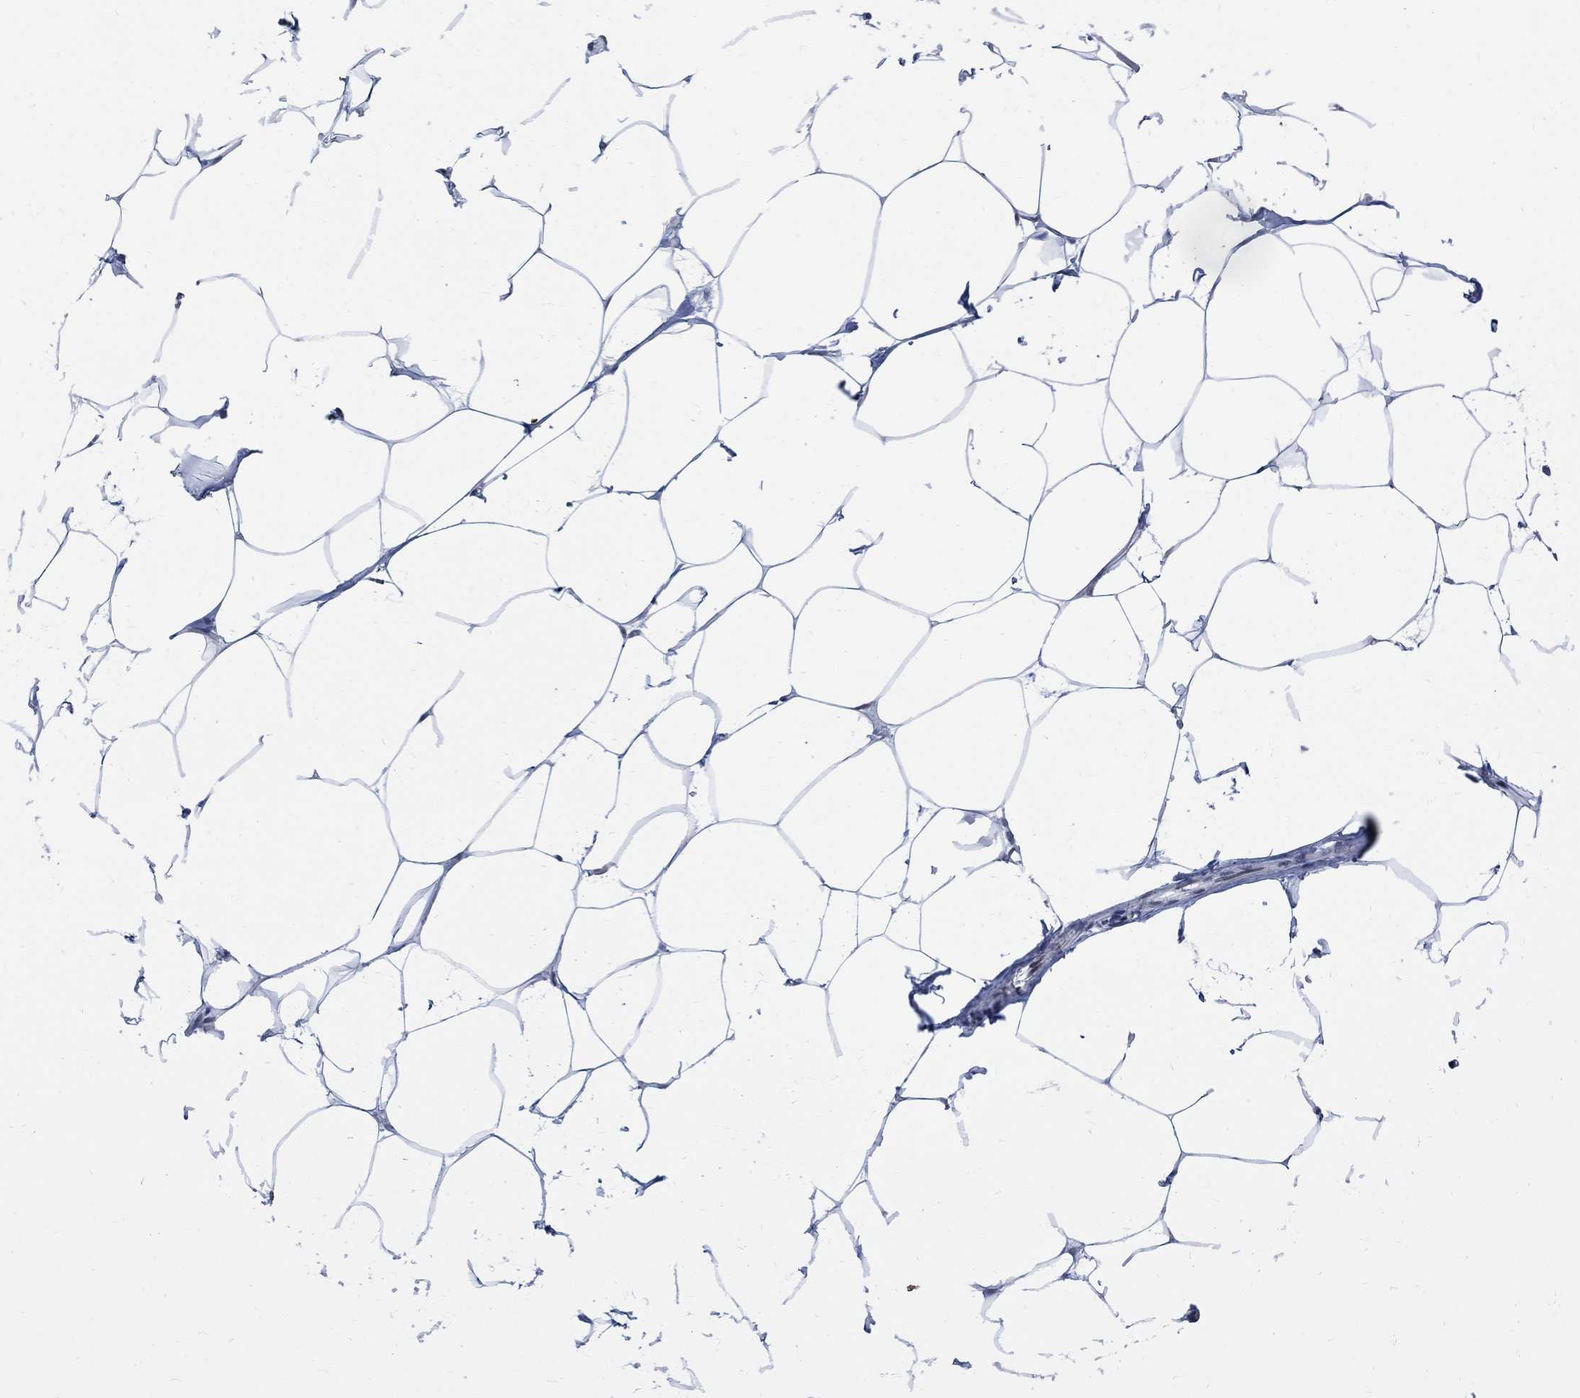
{"staining": {"intensity": "negative", "quantity": "none", "location": "none"}, "tissue": "breast", "cell_type": "Adipocytes", "image_type": "normal", "snomed": [{"axis": "morphology", "description": "Normal tissue, NOS"}, {"axis": "topography", "description": "Breast"}], "caption": "IHC of normal human breast shows no positivity in adipocytes.", "gene": "DLK1", "patient": {"sex": "female", "age": 32}}